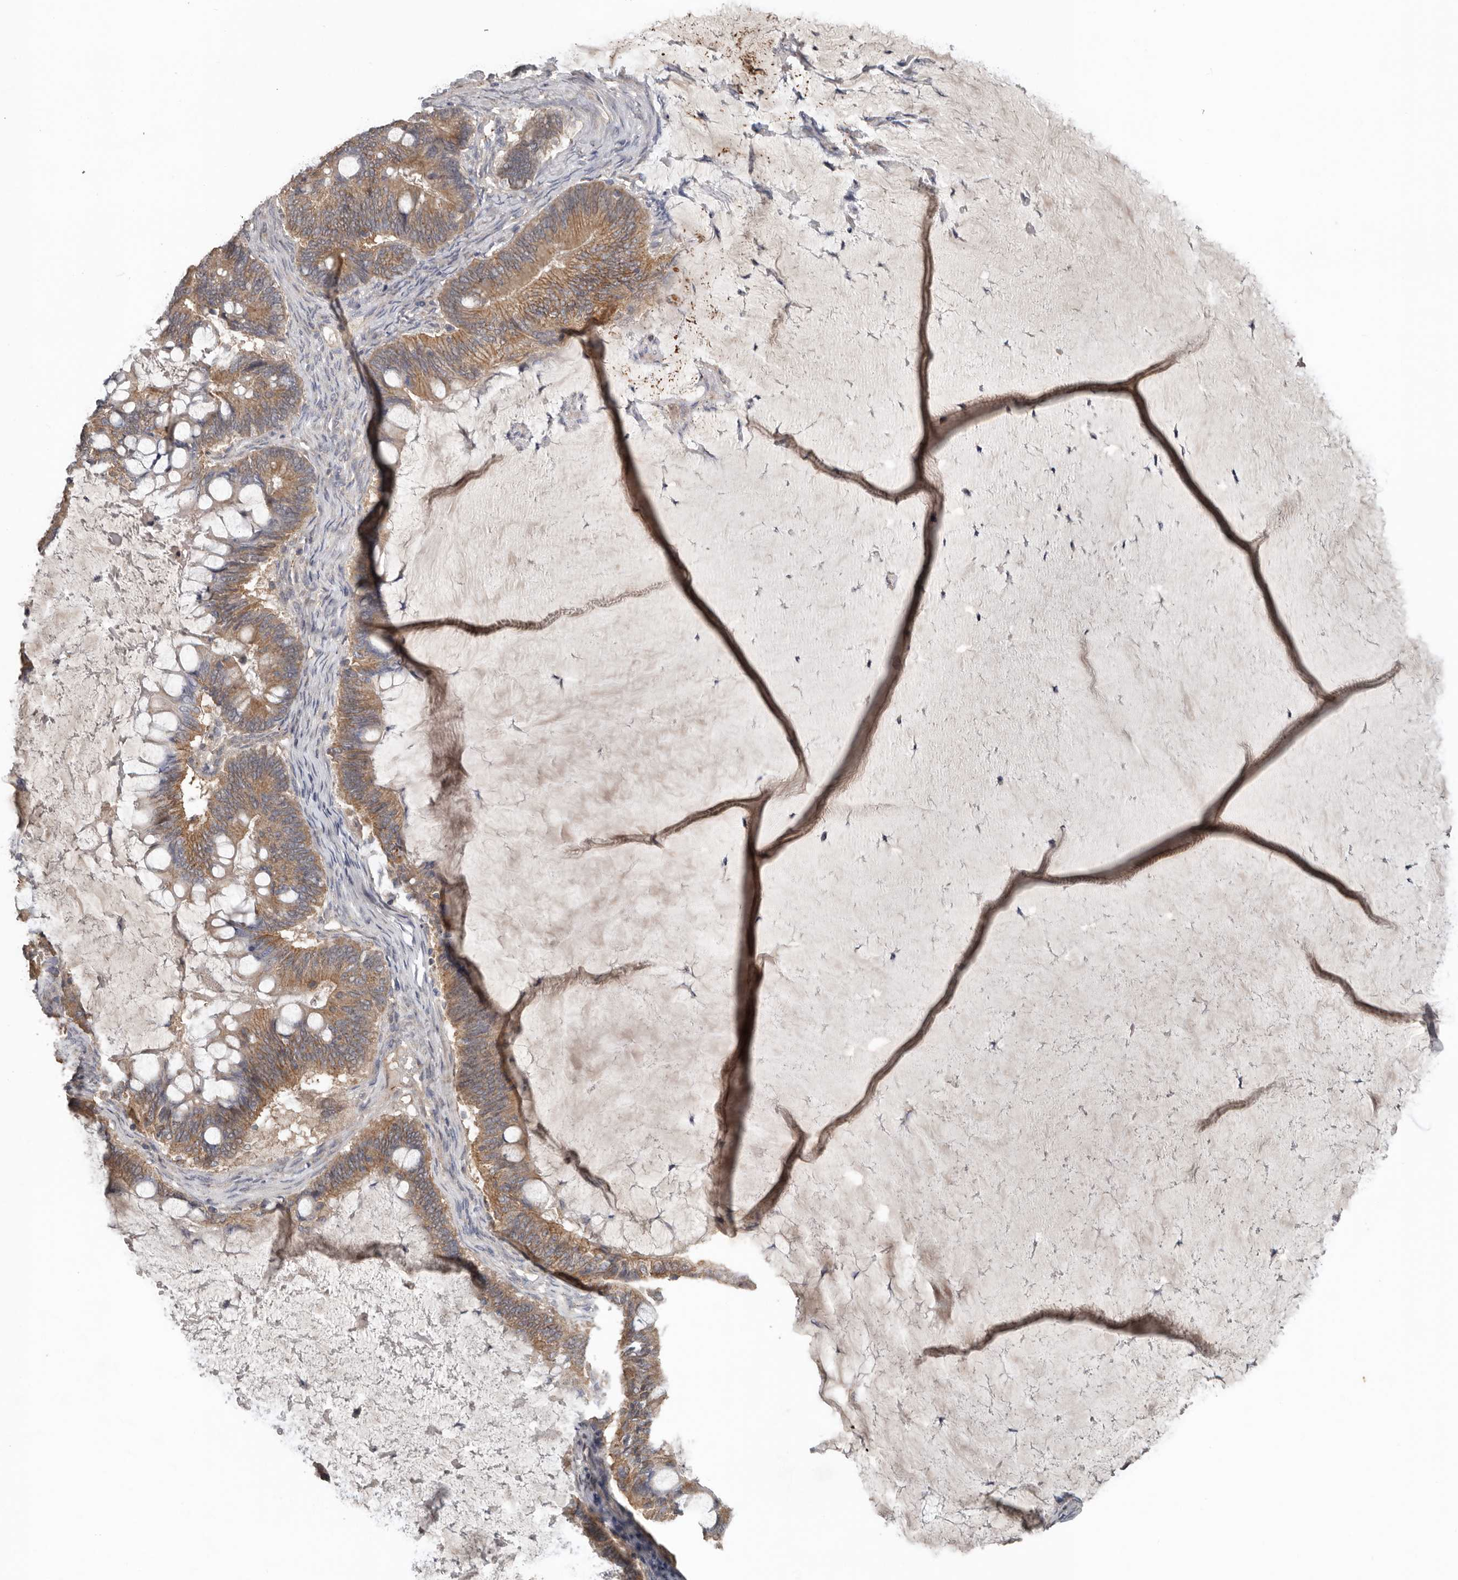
{"staining": {"intensity": "moderate", "quantity": ">75%", "location": "cytoplasmic/membranous"}, "tissue": "ovarian cancer", "cell_type": "Tumor cells", "image_type": "cancer", "snomed": [{"axis": "morphology", "description": "Cystadenocarcinoma, mucinous, NOS"}, {"axis": "topography", "description": "Ovary"}], "caption": "This histopathology image displays ovarian cancer stained with immunohistochemistry to label a protein in brown. The cytoplasmic/membranous of tumor cells show moderate positivity for the protein. Nuclei are counter-stained blue.", "gene": "HYAL4", "patient": {"sex": "female", "age": 61}}